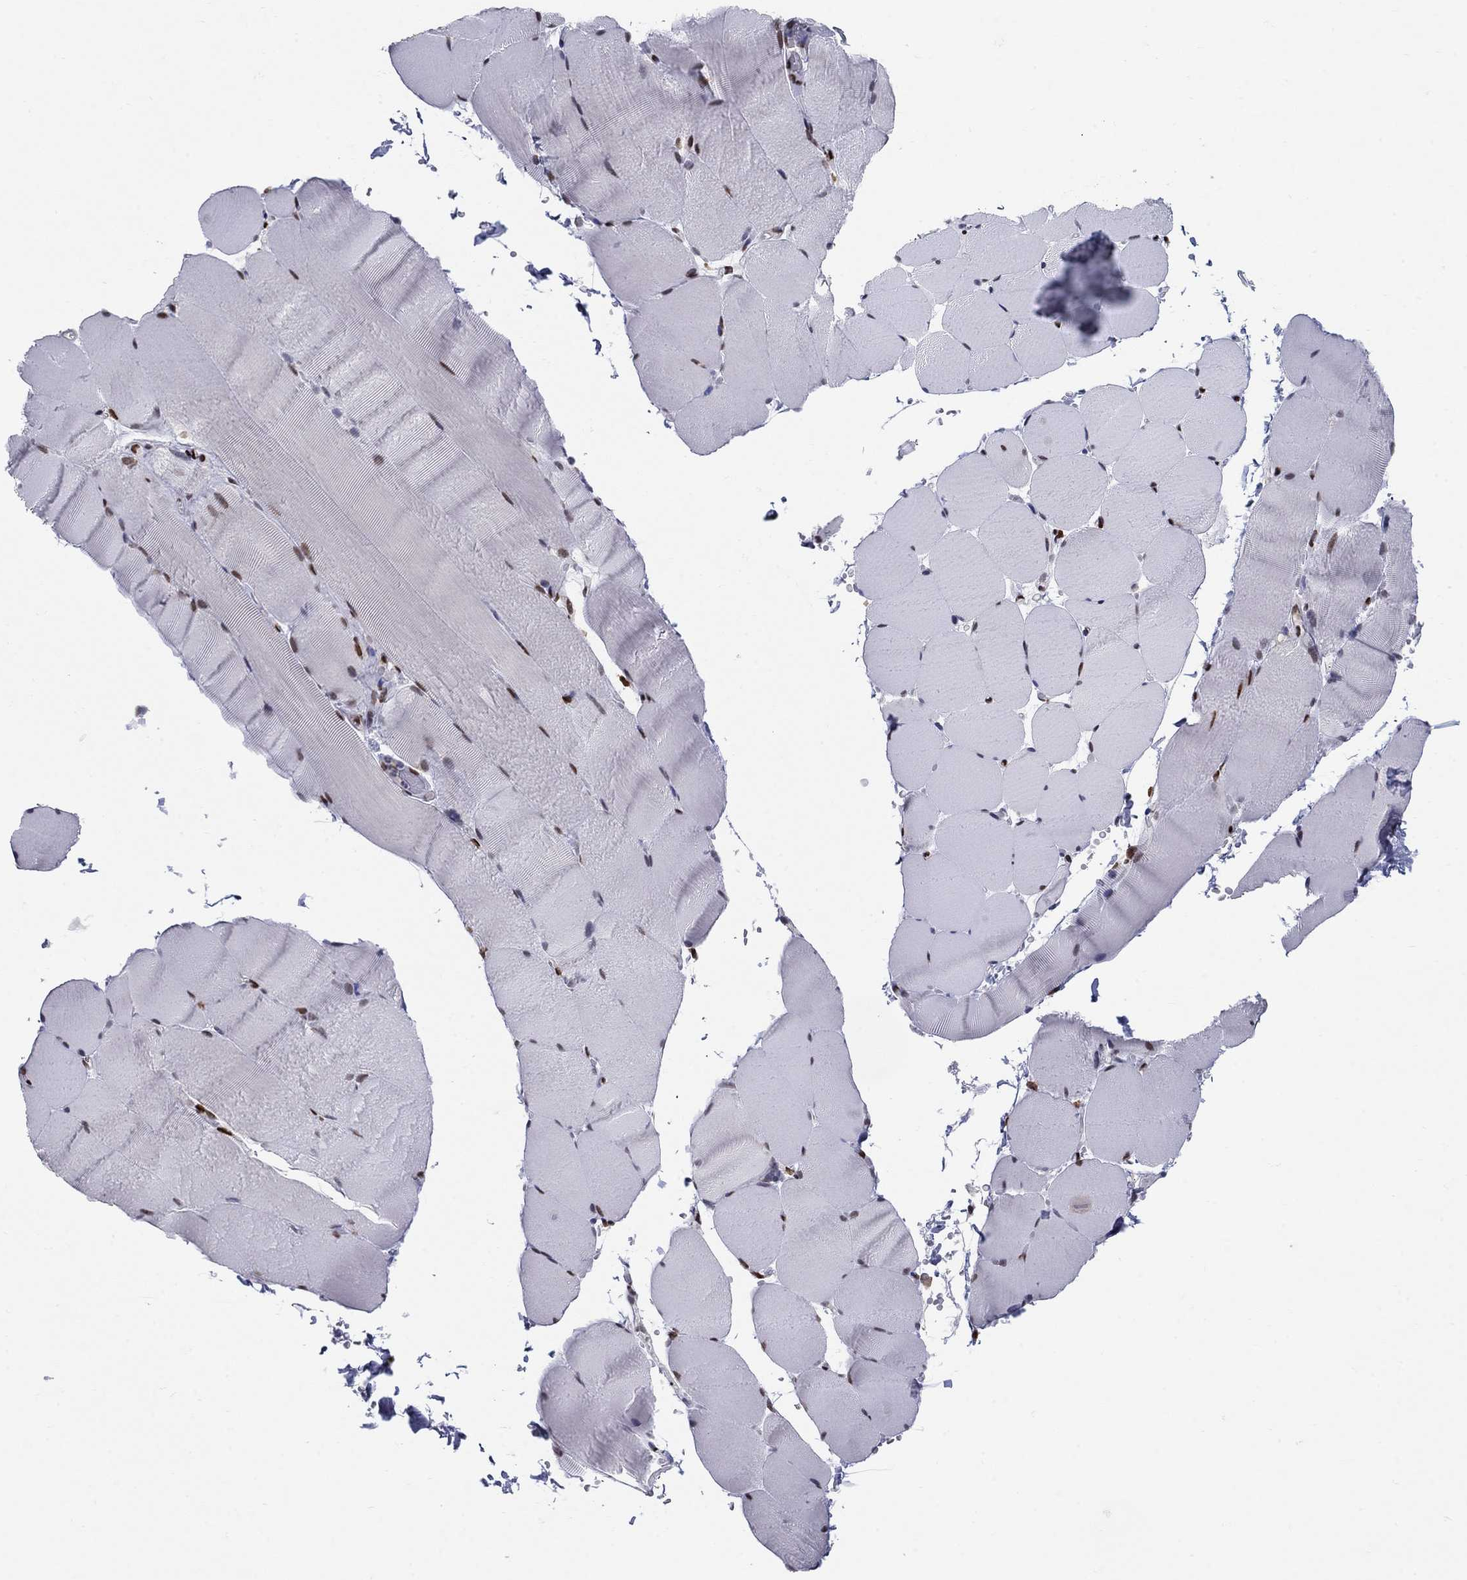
{"staining": {"intensity": "strong", "quantity": "<25%", "location": "nuclear"}, "tissue": "skeletal muscle", "cell_type": "Myocytes", "image_type": "normal", "snomed": [{"axis": "morphology", "description": "Normal tissue, NOS"}, {"axis": "topography", "description": "Skeletal muscle"}], "caption": "IHC of normal human skeletal muscle displays medium levels of strong nuclear expression in approximately <25% of myocytes.", "gene": "CENPE", "patient": {"sex": "female", "age": 37}}